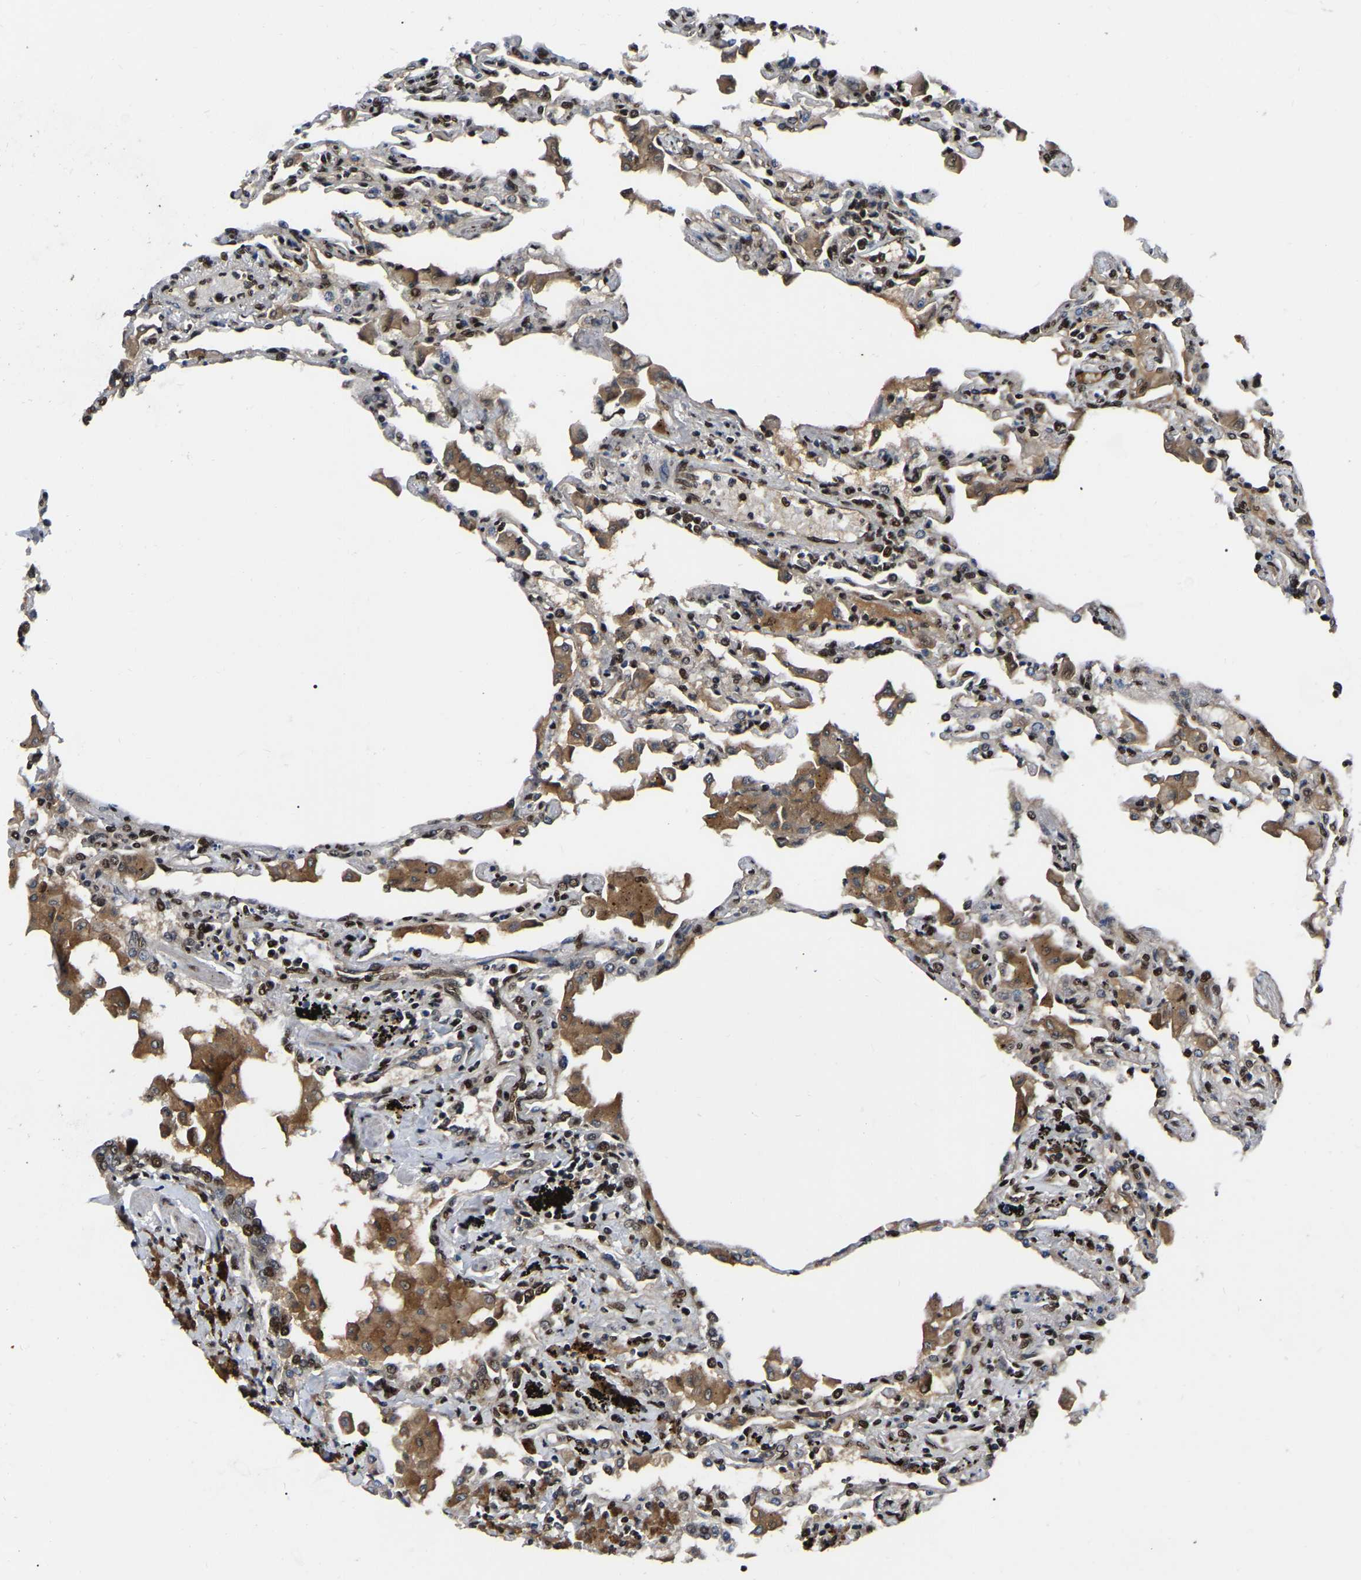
{"staining": {"intensity": "strong", "quantity": ">75%", "location": "nuclear"}, "tissue": "lung", "cell_type": "Alveolar cells", "image_type": "normal", "snomed": [{"axis": "morphology", "description": "Normal tissue, NOS"}, {"axis": "topography", "description": "Bronchus"}, {"axis": "topography", "description": "Lung"}], "caption": "Alveolar cells show high levels of strong nuclear expression in approximately >75% of cells in unremarkable lung. (DAB = brown stain, brightfield microscopy at high magnification).", "gene": "TRIM35", "patient": {"sex": "female", "age": 49}}